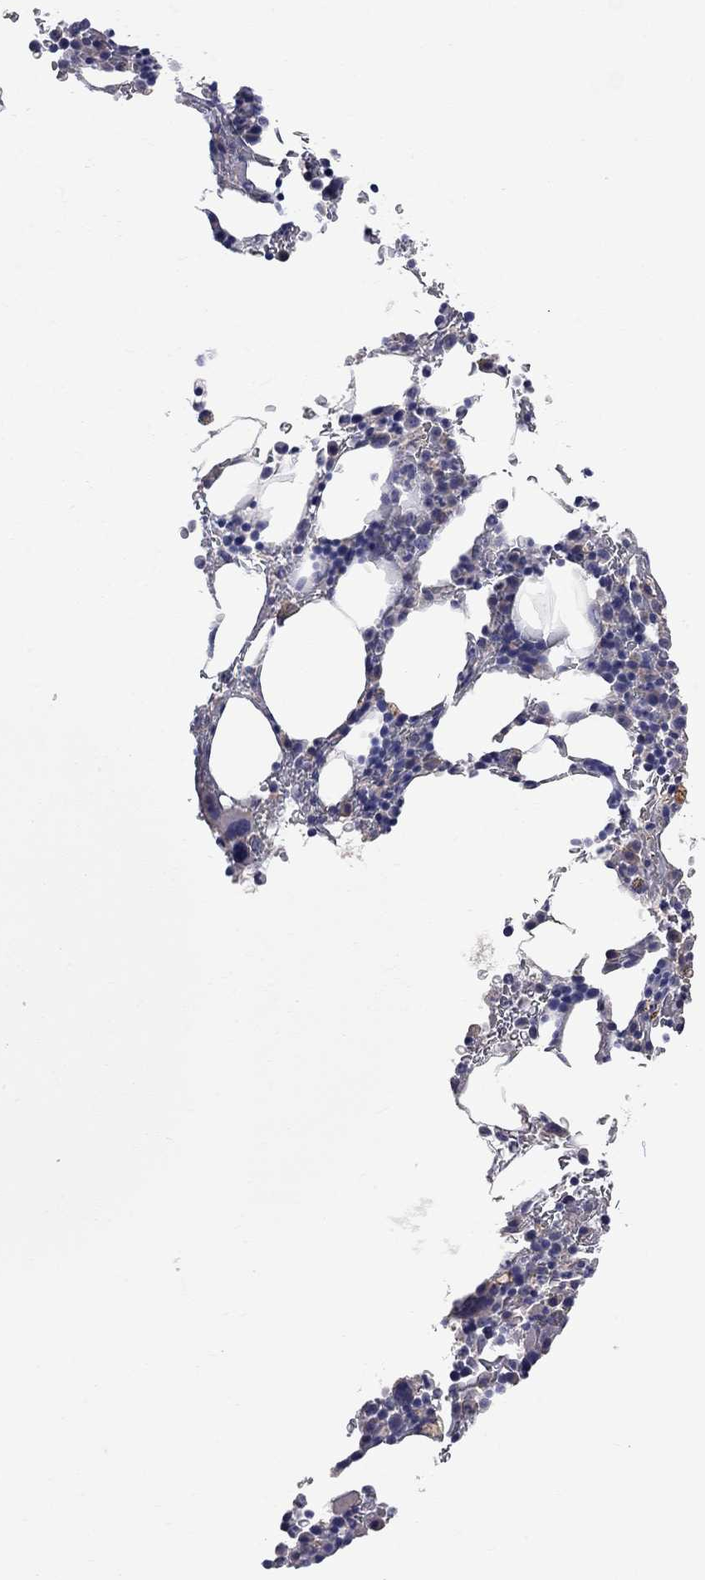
{"staining": {"intensity": "negative", "quantity": "none", "location": "none"}, "tissue": "bone marrow", "cell_type": "Hematopoietic cells", "image_type": "normal", "snomed": [{"axis": "morphology", "description": "Normal tissue, NOS"}, {"axis": "topography", "description": "Bone marrow"}], "caption": "Bone marrow was stained to show a protein in brown. There is no significant expression in hematopoietic cells. The staining is performed using DAB (3,3'-diaminobenzidine) brown chromogen with nuclei counter-stained in using hematoxylin.", "gene": "HTR6", "patient": {"sex": "male", "age": 77}}